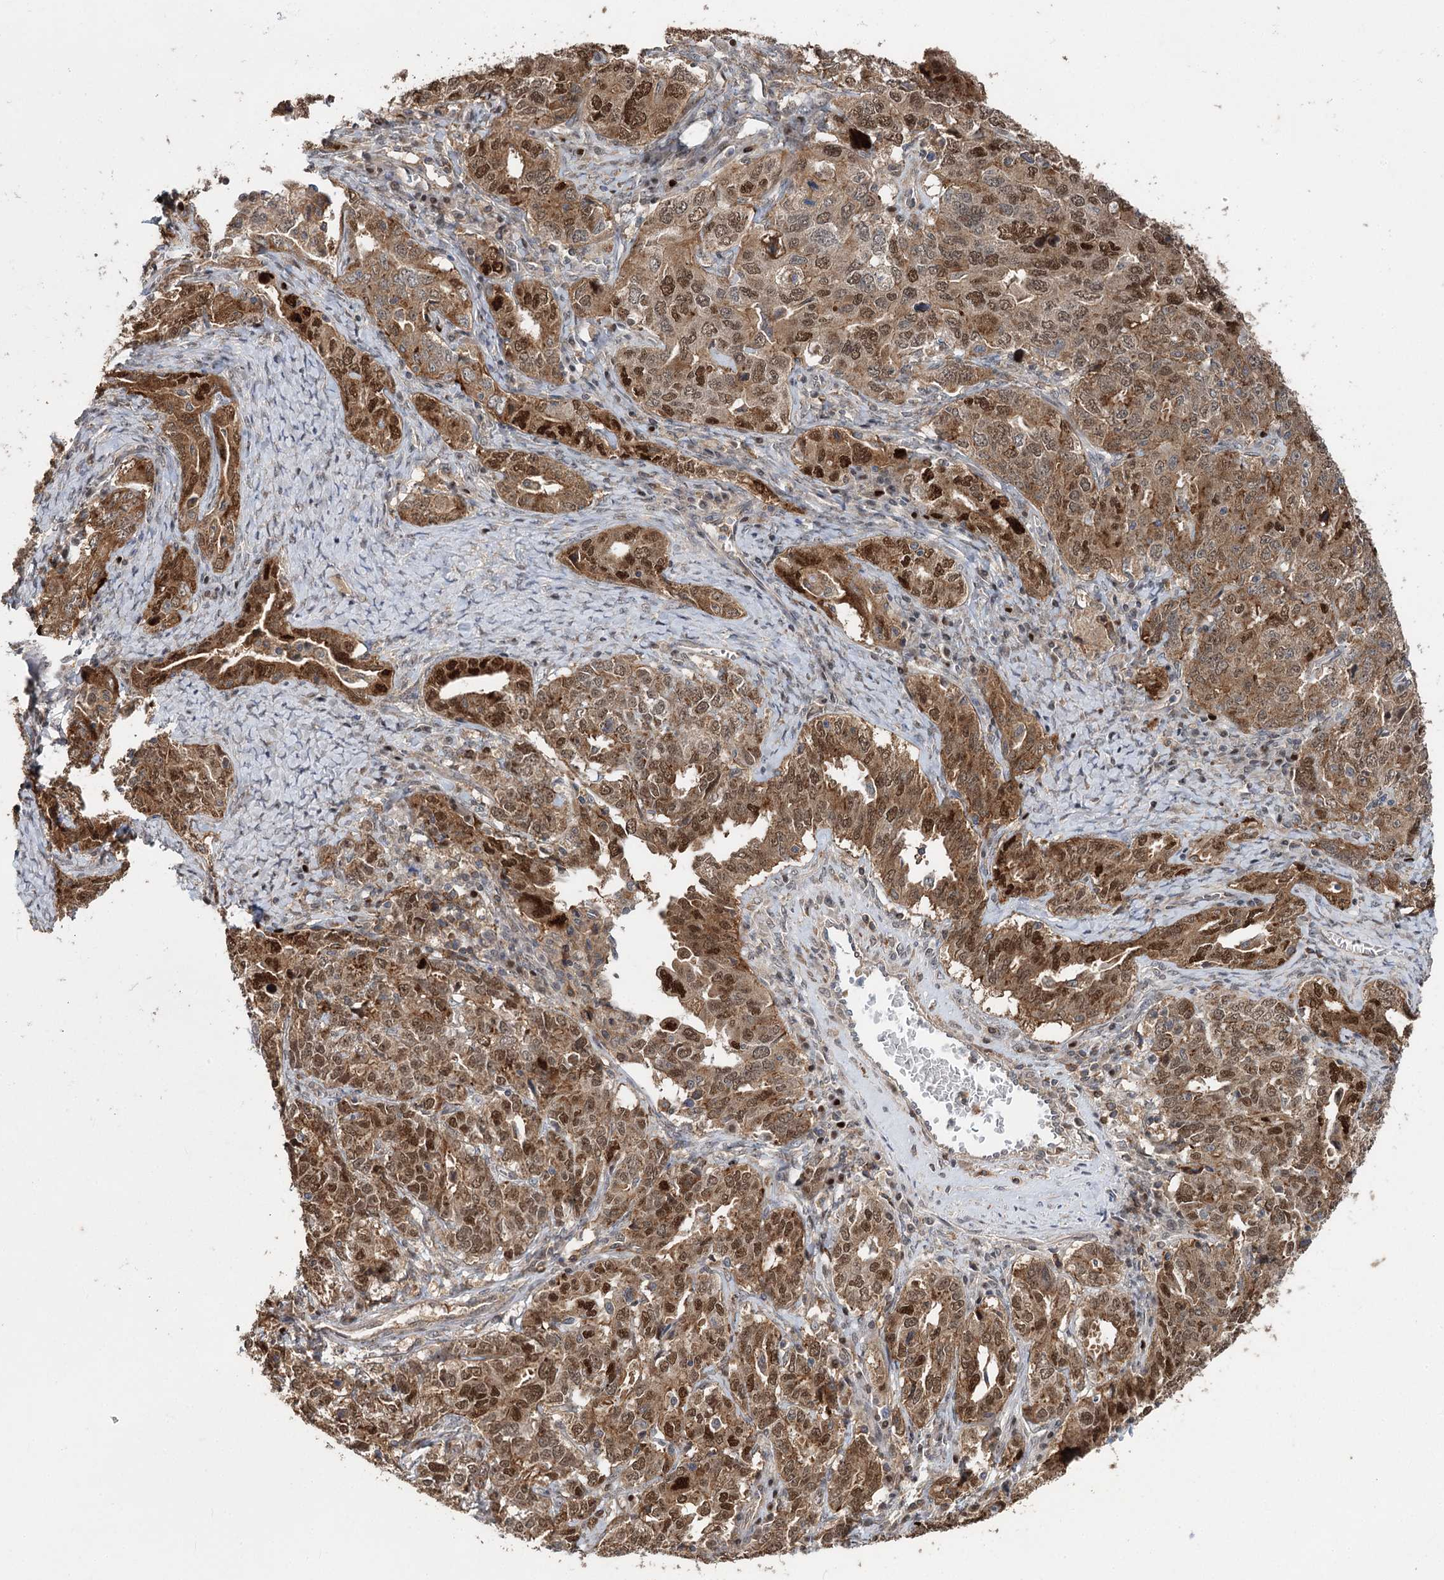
{"staining": {"intensity": "moderate", "quantity": ">75%", "location": "cytoplasmic/membranous,nuclear"}, "tissue": "ovarian cancer", "cell_type": "Tumor cells", "image_type": "cancer", "snomed": [{"axis": "morphology", "description": "Carcinoma, endometroid"}, {"axis": "topography", "description": "Ovary"}], "caption": "This is an image of IHC staining of endometroid carcinoma (ovarian), which shows moderate staining in the cytoplasmic/membranous and nuclear of tumor cells.", "gene": "STX6", "patient": {"sex": "female", "age": 62}}